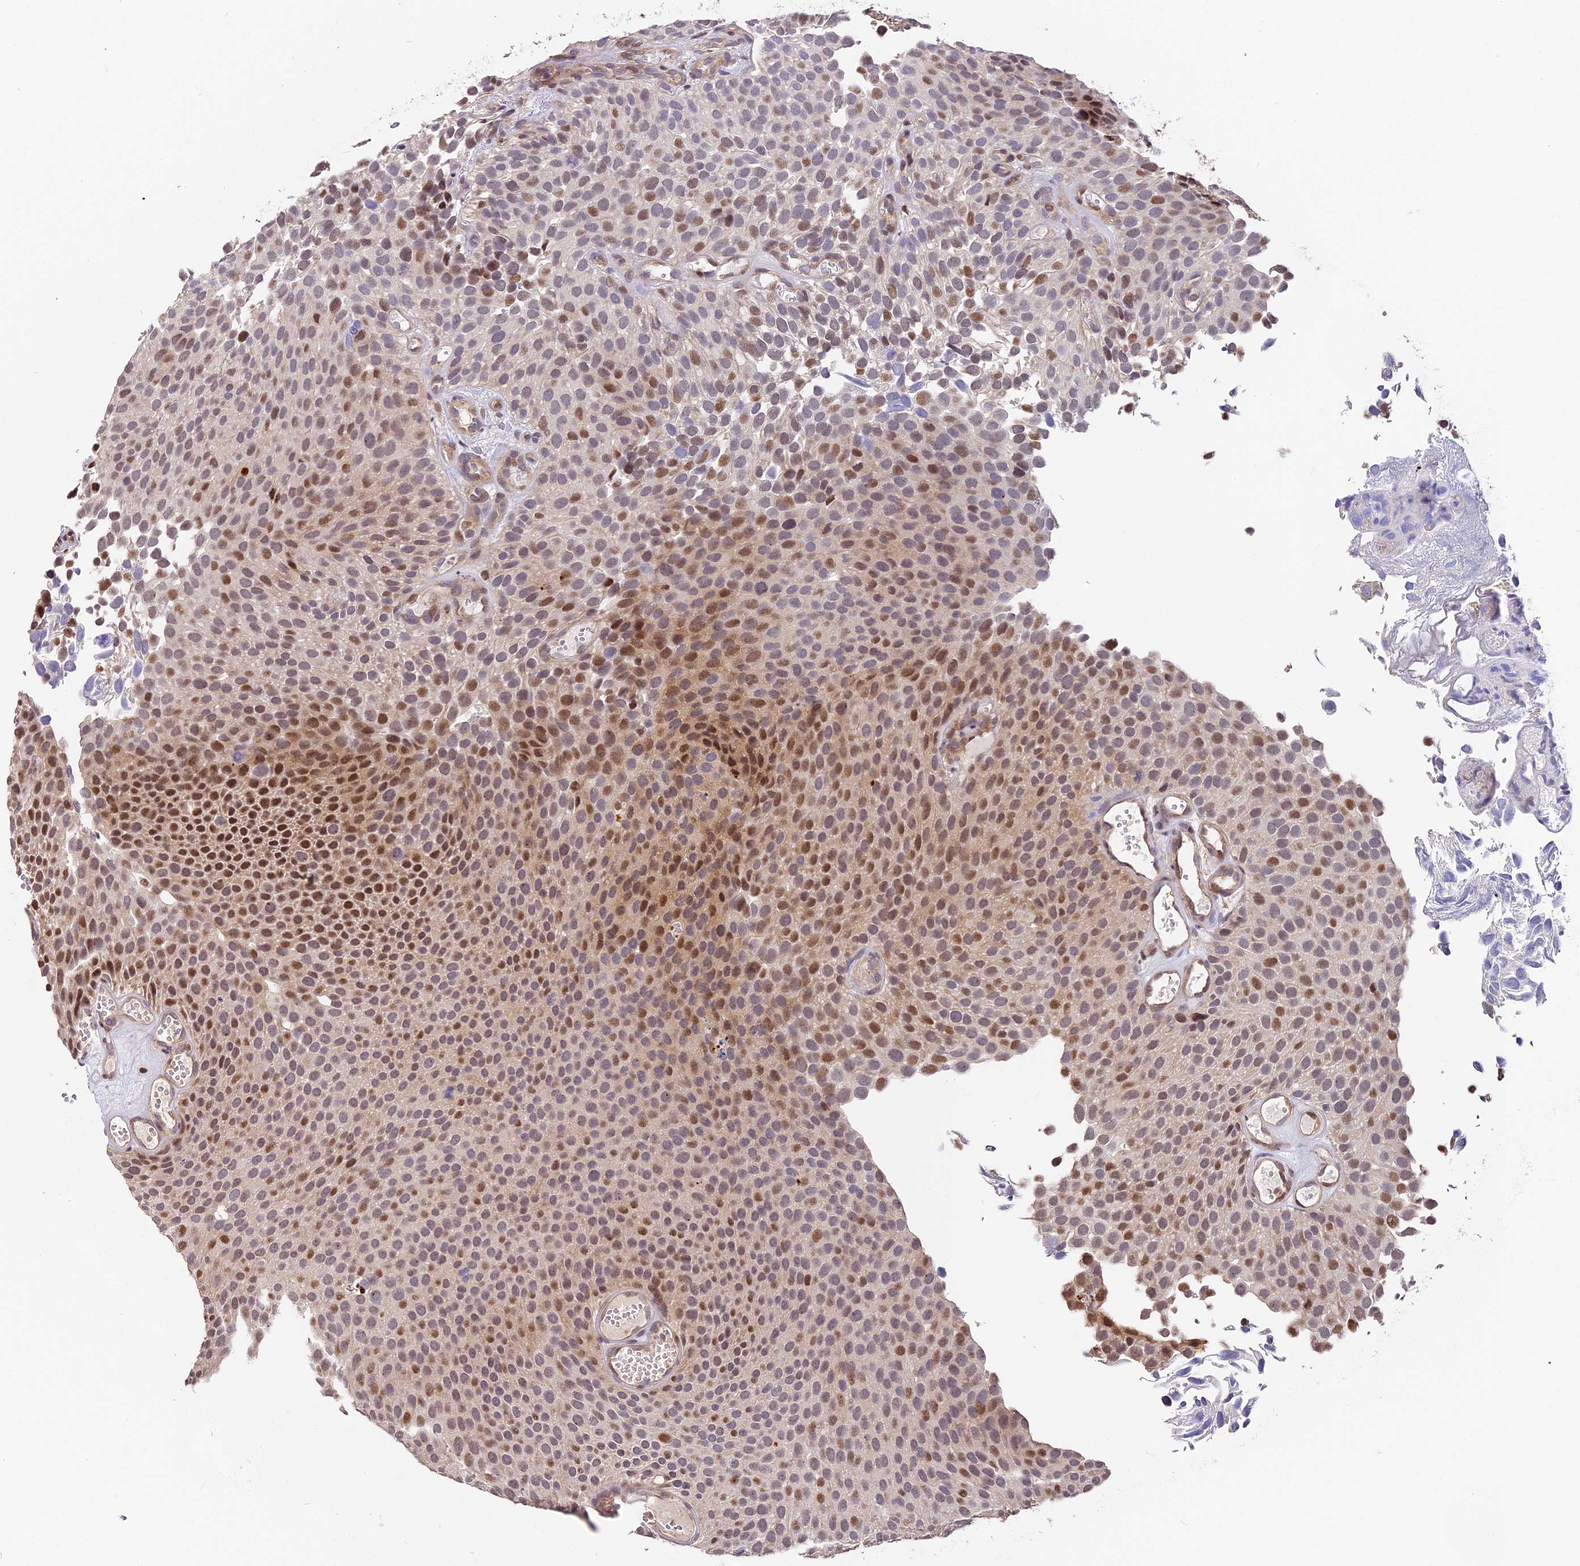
{"staining": {"intensity": "strong", "quantity": "25%-75%", "location": "nuclear"}, "tissue": "urothelial cancer", "cell_type": "Tumor cells", "image_type": "cancer", "snomed": [{"axis": "morphology", "description": "Urothelial carcinoma, Low grade"}, {"axis": "topography", "description": "Urinary bladder"}], "caption": "Immunohistochemical staining of urothelial carcinoma (low-grade) demonstrates strong nuclear protein staining in about 25%-75% of tumor cells. Nuclei are stained in blue.", "gene": "ARHGAP17", "patient": {"sex": "male", "age": 89}}